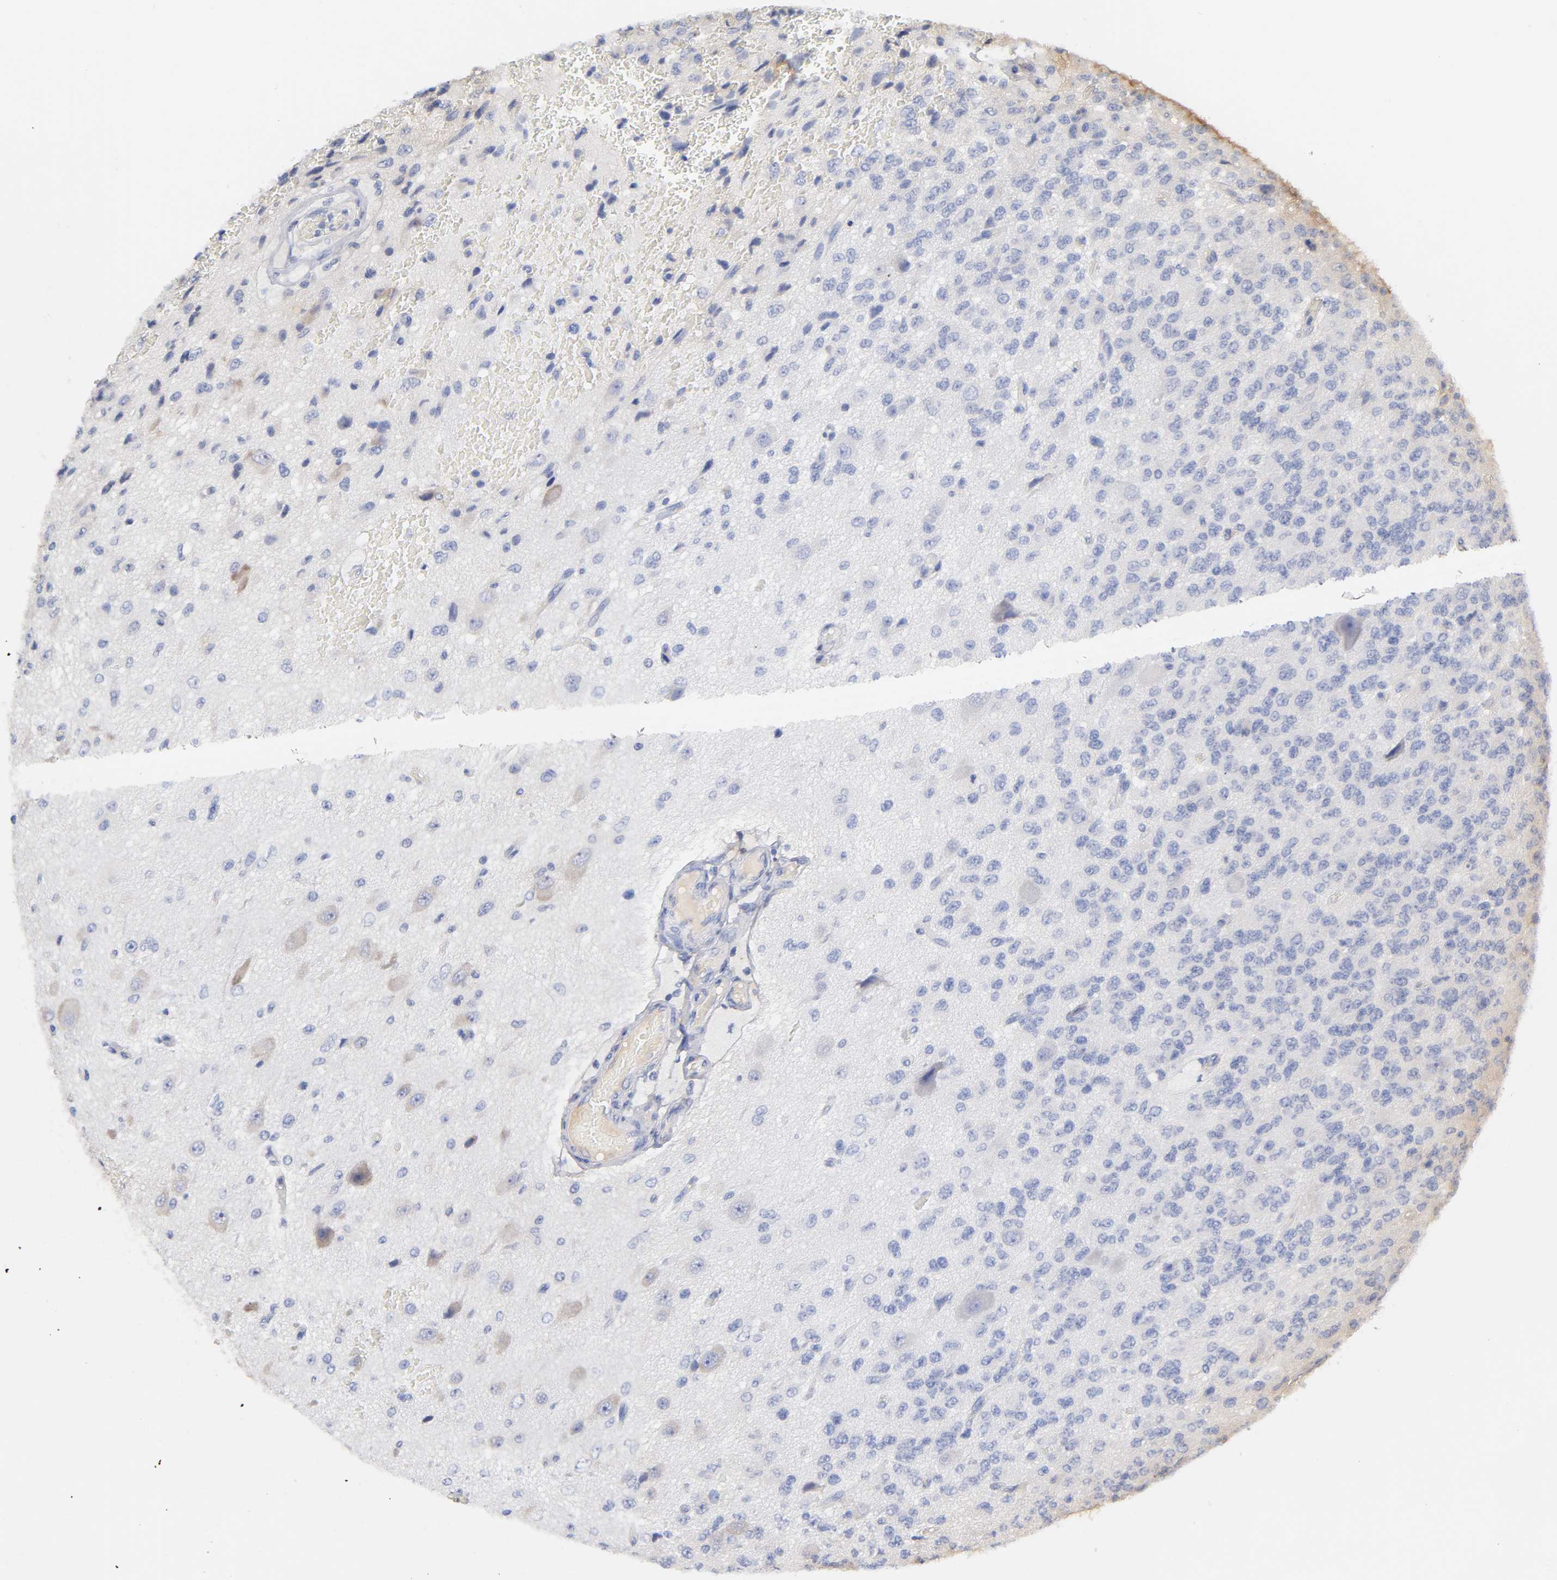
{"staining": {"intensity": "negative", "quantity": "none", "location": "none"}, "tissue": "glioma", "cell_type": "Tumor cells", "image_type": "cancer", "snomed": [{"axis": "morphology", "description": "Glioma, malignant, High grade"}, {"axis": "topography", "description": "pancreas cauda"}], "caption": "A photomicrograph of malignant glioma (high-grade) stained for a protein reveals no brown staining in tumor cells.", "gene": "RPS29", "patient": {"sex": "male", "age": 60}}